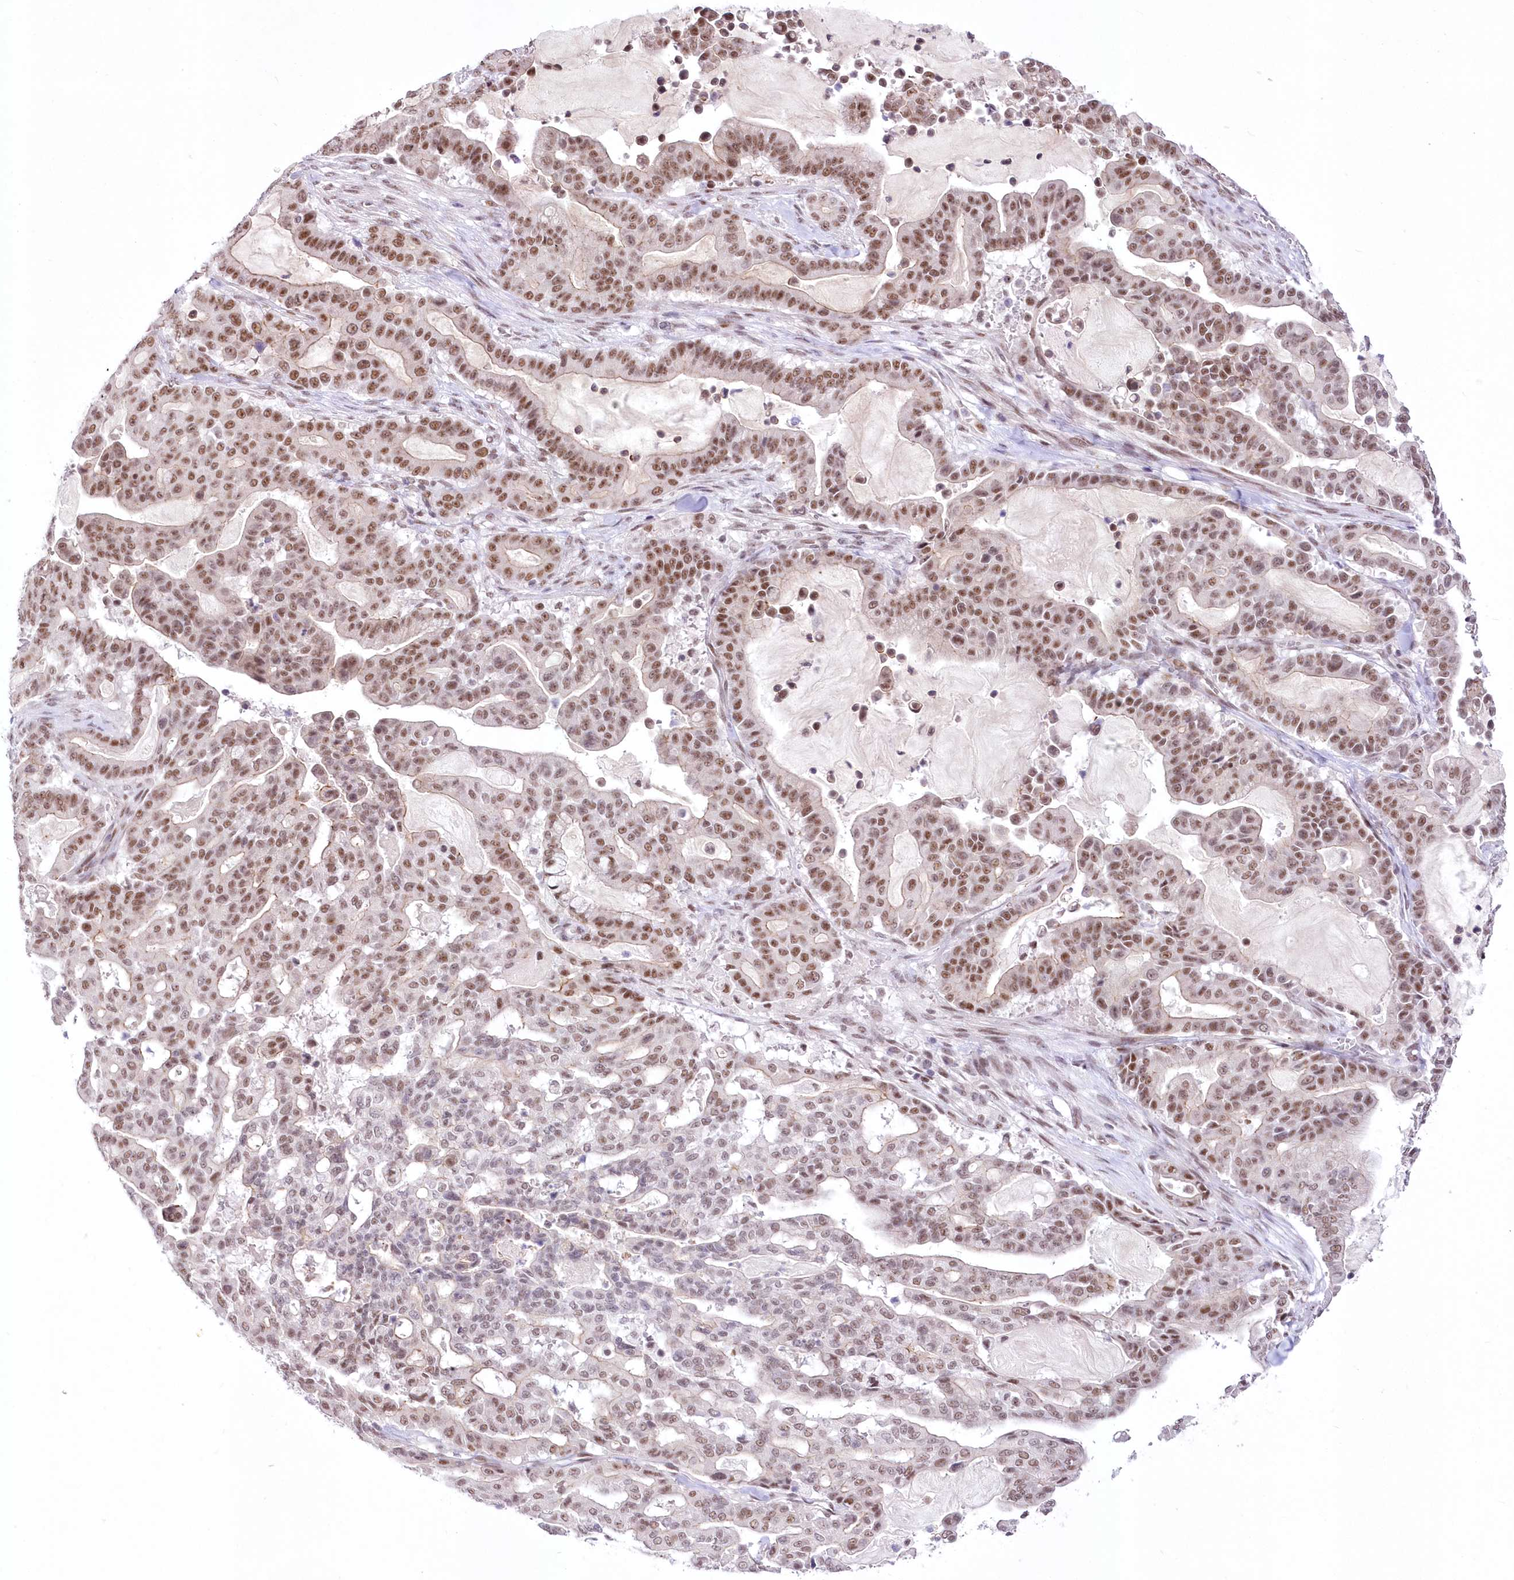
{"staining": {"intensity": "moderate", "quantity": ">75%", "location": "nuclear"}, "tissue": "pancreatic cancer", "cell_type": "Tumor cells", "image_type": "cancer", "snomed": [{"axis": "morphology", "description": "Adenocarcinoma, NOS"}, {"axis": "topography", "description": "Pancreas"}], "caption": "A histopathology image showing moderate nuclear expression in about >75% of tumor cells in pancreatic cancer, as visualized by brown immunohistochemical staining.", "gene": "NSUN2", "patient": {"sex": "male", "age": 63}}